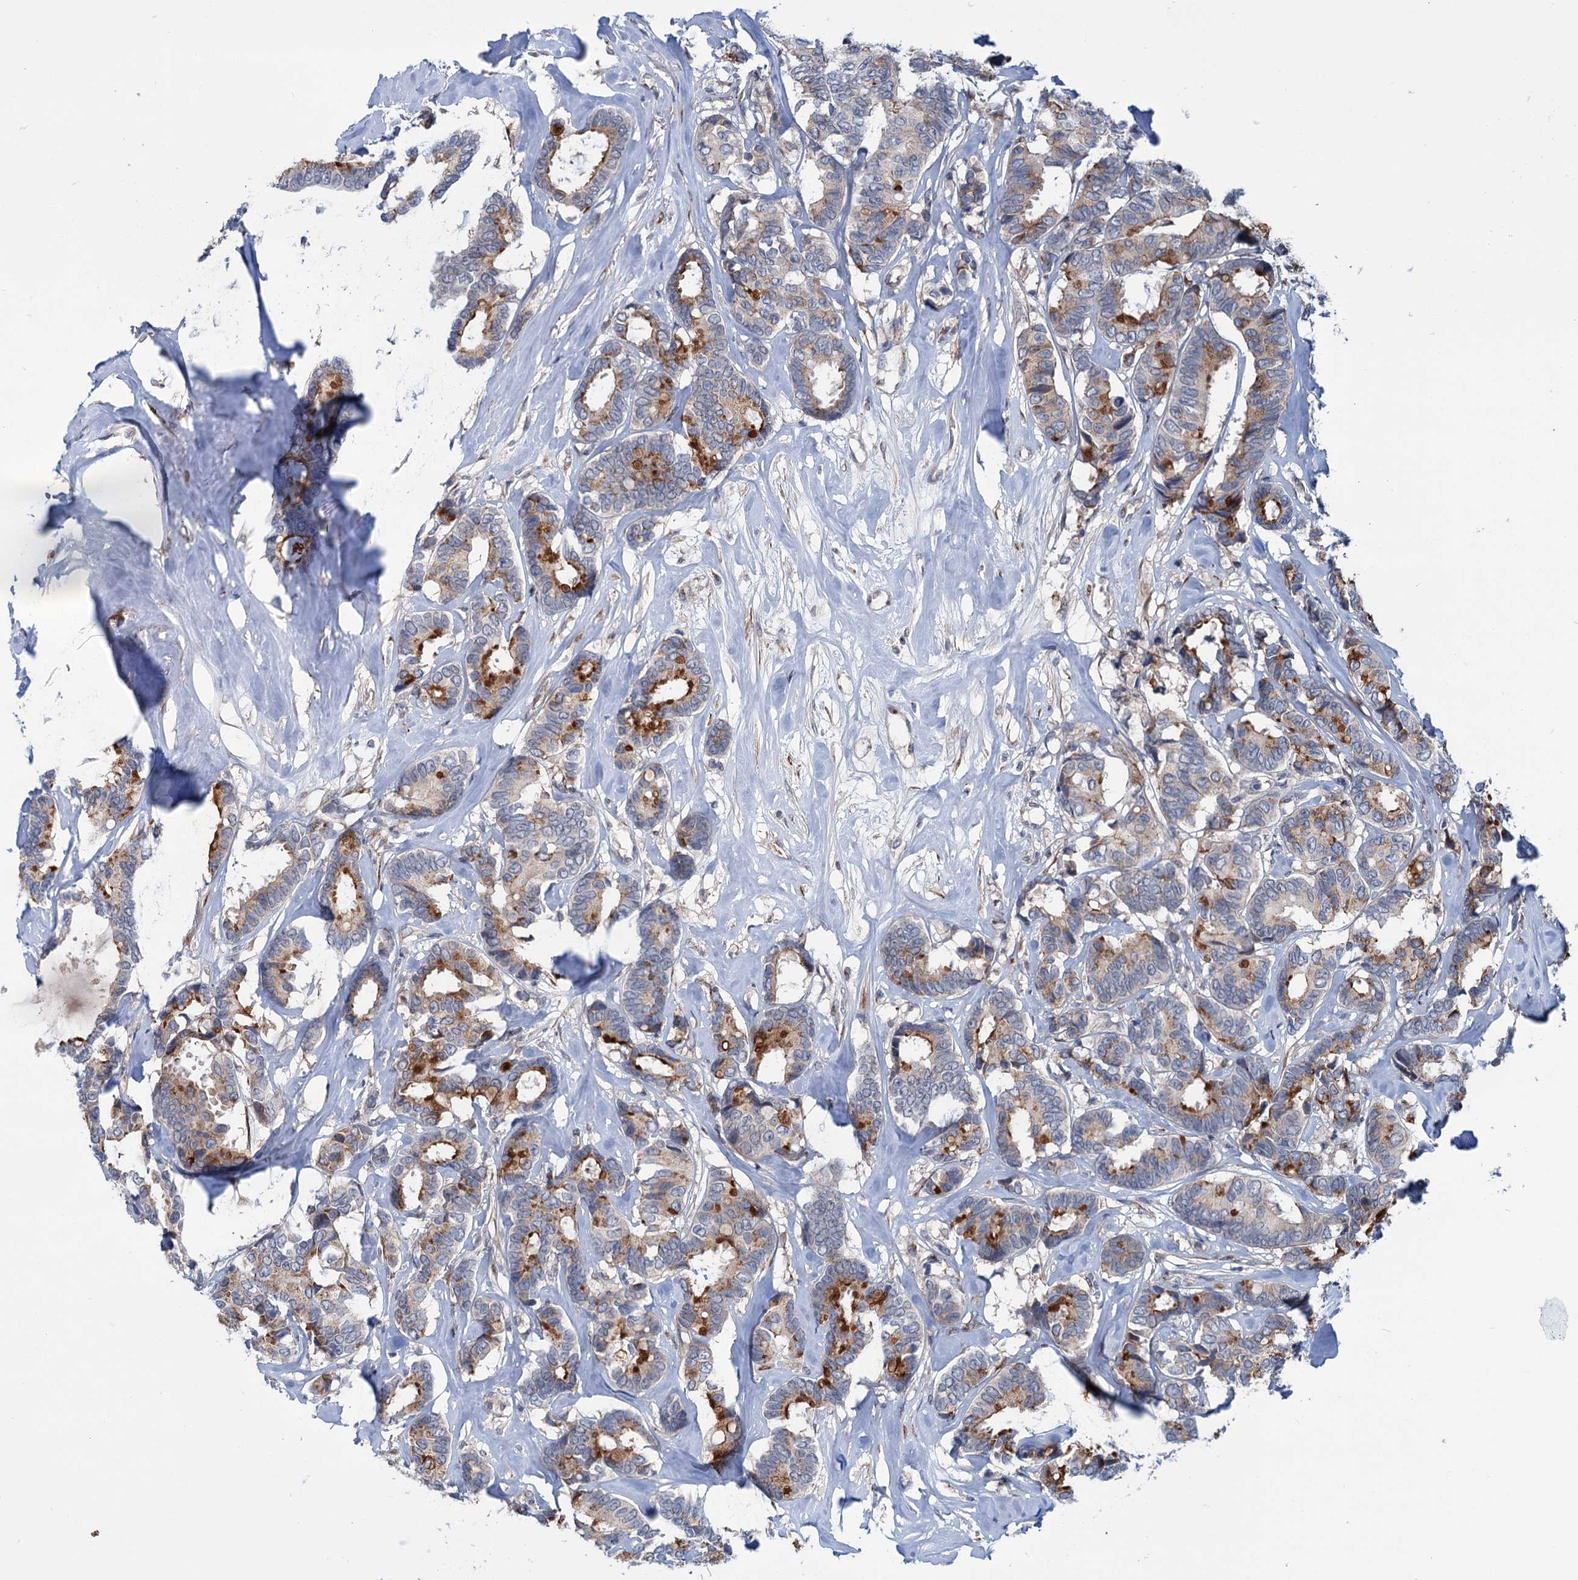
{"staining": {"intensity": "strong", "quantity": "25%-75%", "location": "cytoplasmic/membranous"}, "tissue": "breast cancer", "cell_type": "Tumor cells", "image_type": "cancer", "snomed": [{"axis": "morphology", "description": "Duct carcinoma"}, {"axis": "topography", "description": "Breast"}], "caption": "Intraductal carcinoma (breast) stained with DAB (3,3'-diaminobenzidine) immunohistochemistry demonstrates high levels of strong cytoplasmic/membranous positivity in approximately 25%-75% of tumor cells.", "gene": "ELP4", "patient": {"sex": "female", "age": 87}}